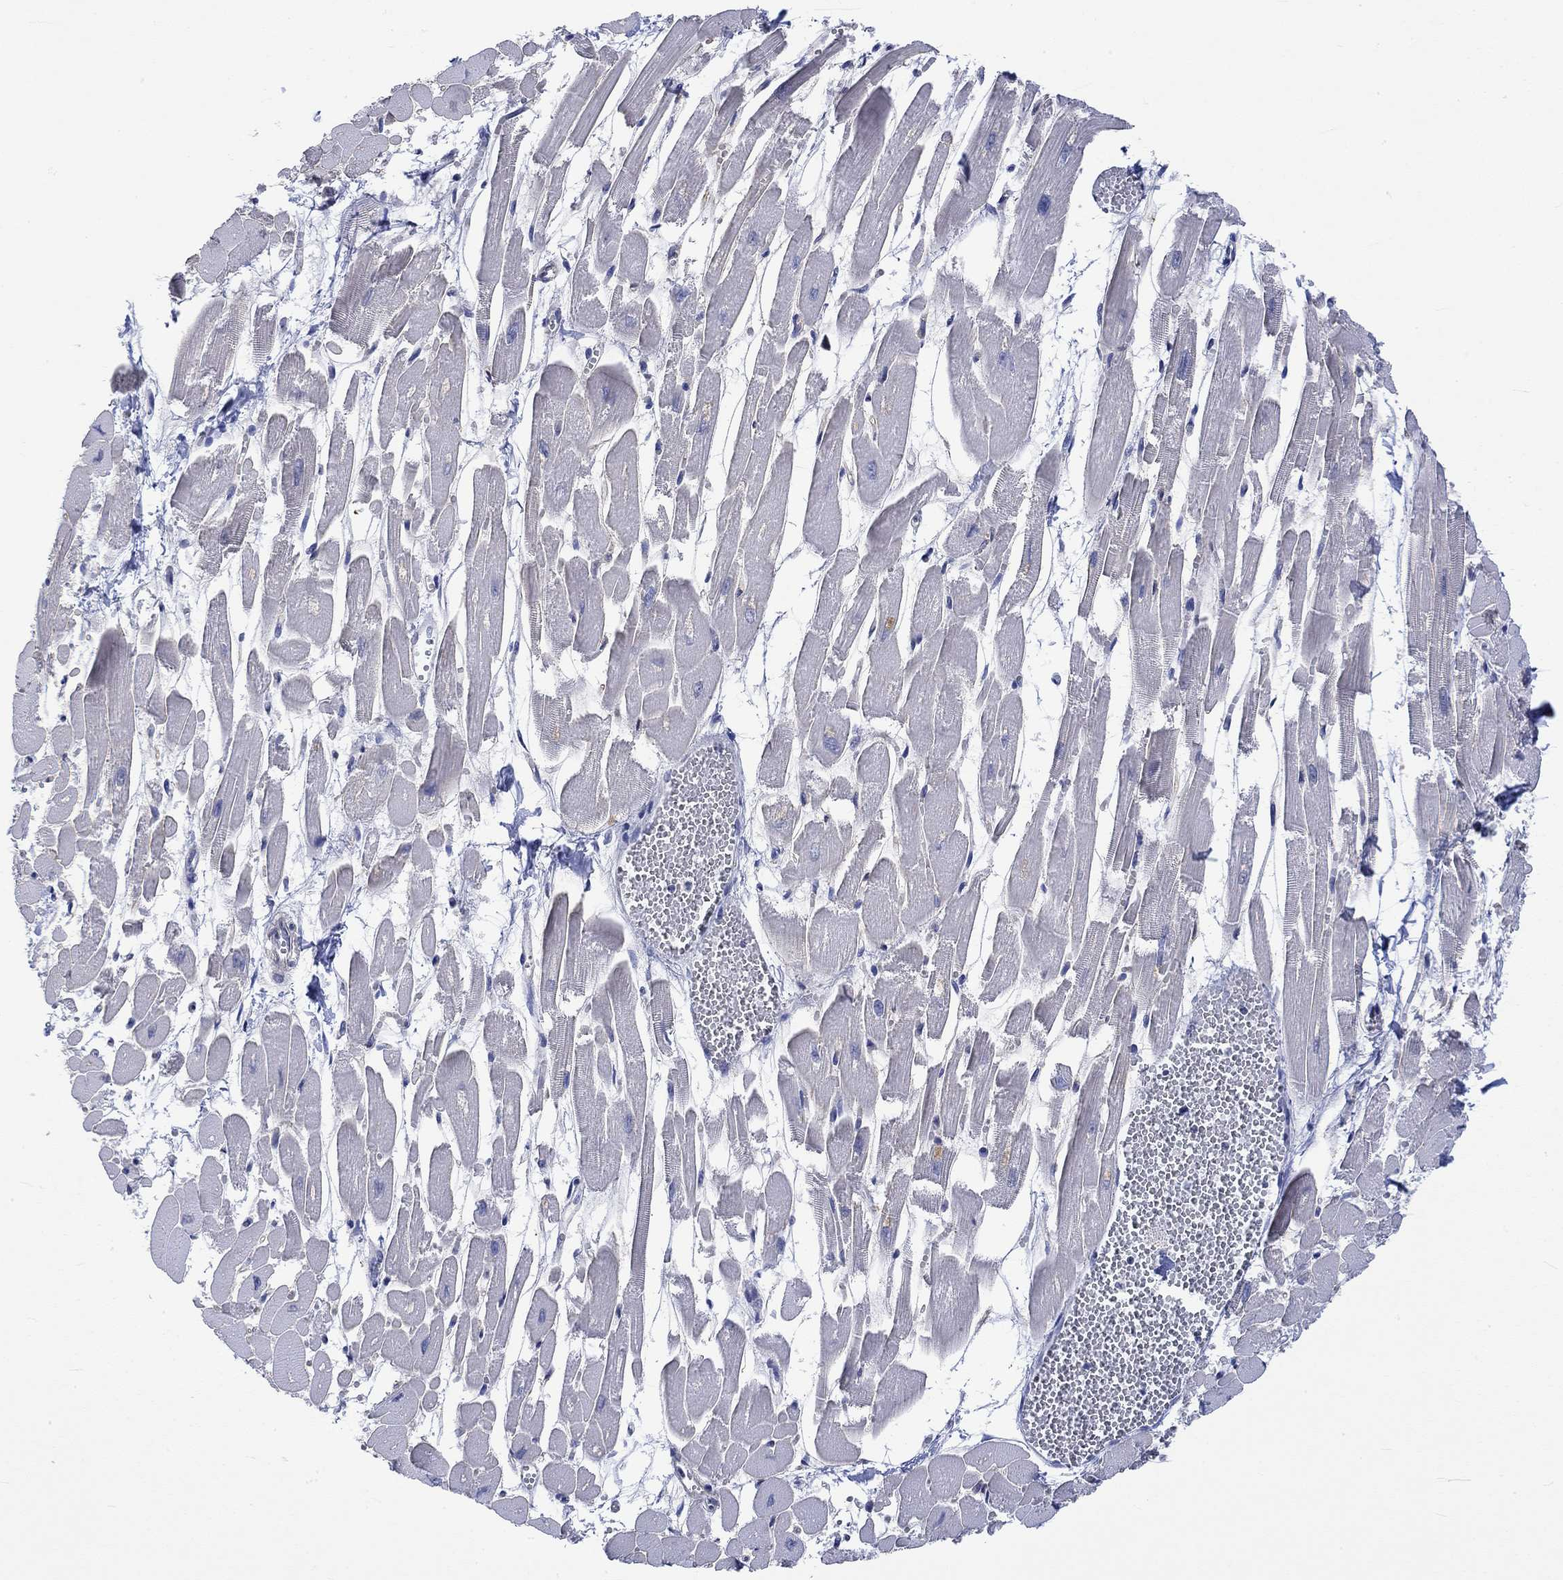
{"staining": {"intensity": "negative", "quantity": "none", "location": "none"}, "tissue": "heart muscle", "cell_type": "Cardiomyocytes", "image_type": "normal", "snomed": [{"axis": "morphology", "description": "Normal tissue, NOS"}, {"axis": "topography", "description": "Heart"}], "caption": "An image of heart muscle stained for a protein demonstrates no brown staining in cardiomyocytes. (Immunohistochemistry, brightfield microscopy, high magnification).", "gene": "AGRP", "patient": {"sex": "female", "age": 52}}